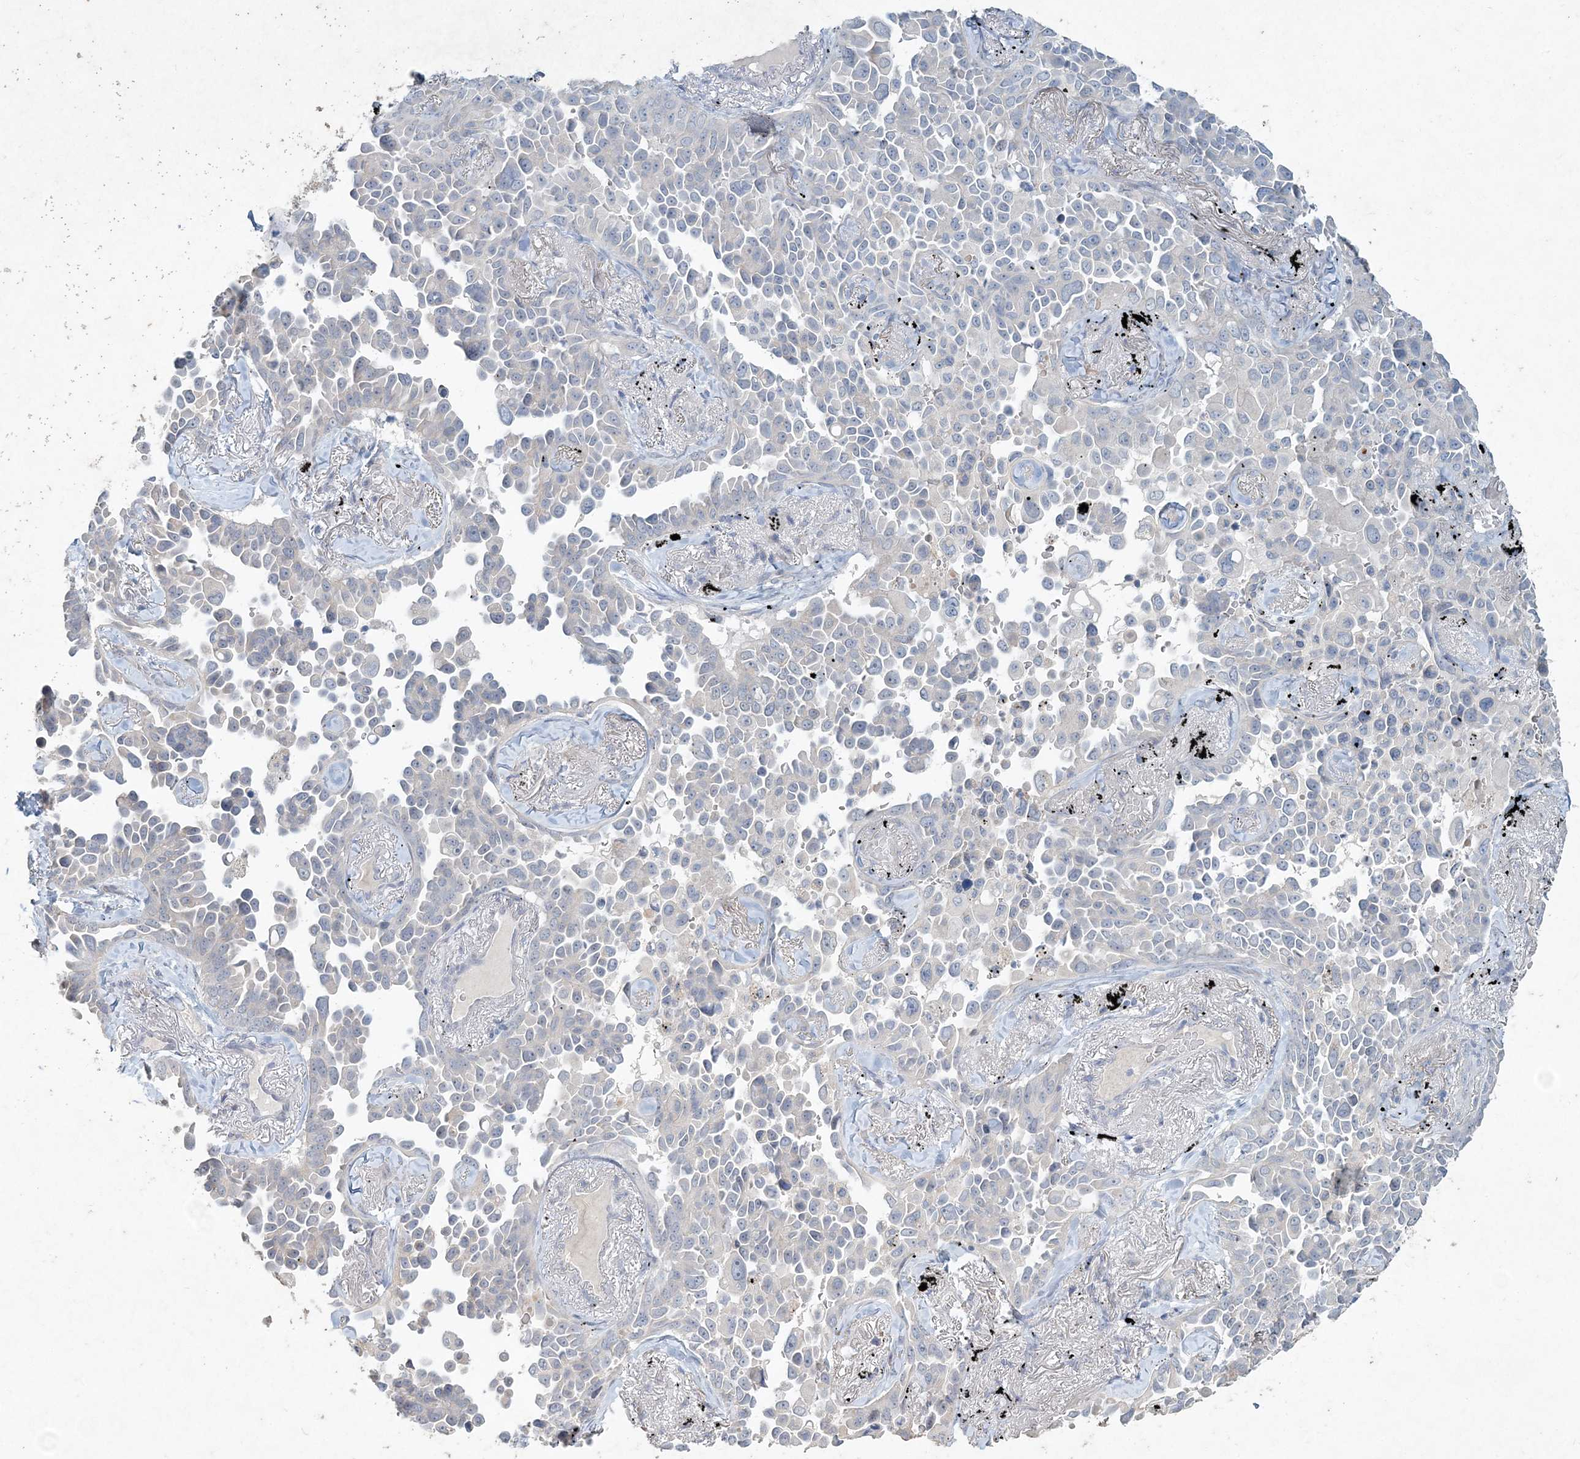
{"staining": {"intensity": "negative", "quantity": "none", "location": "none"}, "tissue": "lung cancer", "cell_type": "Tumor cells", "image_type": "cancer", "snomed": [{"axis": "morphology", "description": "Adenocarcinoma, NOS"}, {"axis": "topography", "description": "Lung"}], "caption": "Image shows no protein staining in tumor cells of lung cancer tissue.", "gene": "DNAH5", "patient": {"sex": "female", "age": 67}}